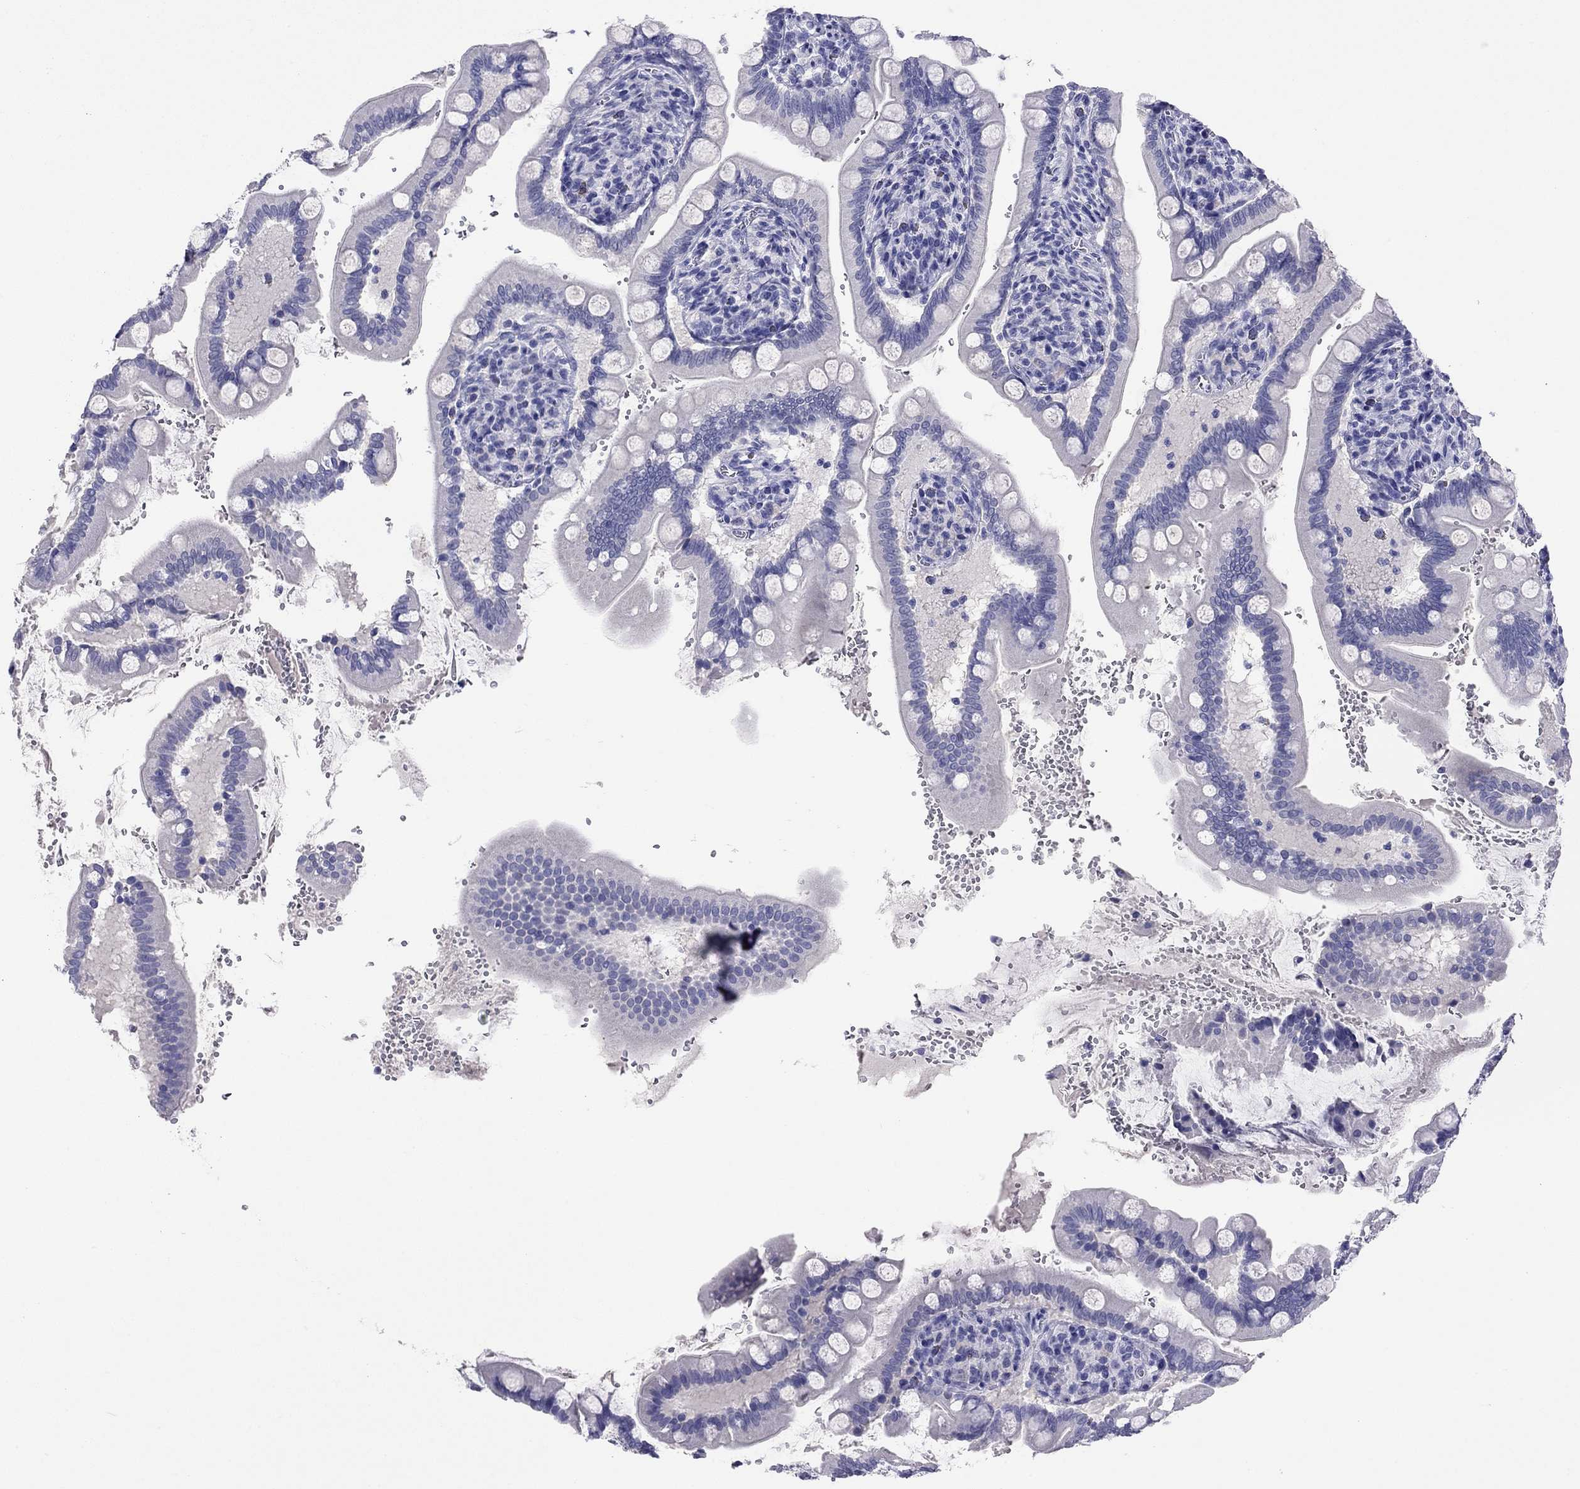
{"staining": {"intensity": "negative", "quantity": "none", "location": "none"}, "tissue": "small intestine", "cell_type": "Glandular cells", "image_type": "normal", "snomed": [{"axis": "morphology", "description": "Normal tissue, NOS"}, {"axis": "topography", "description": "Small intestine"}], "caption": "Small intestine stained for a protein using immunohistochemistry (IHC) exhibits no staining glandular cells.", "gene": "ODF4", "patient": {"sex": "female", "age": 56}}